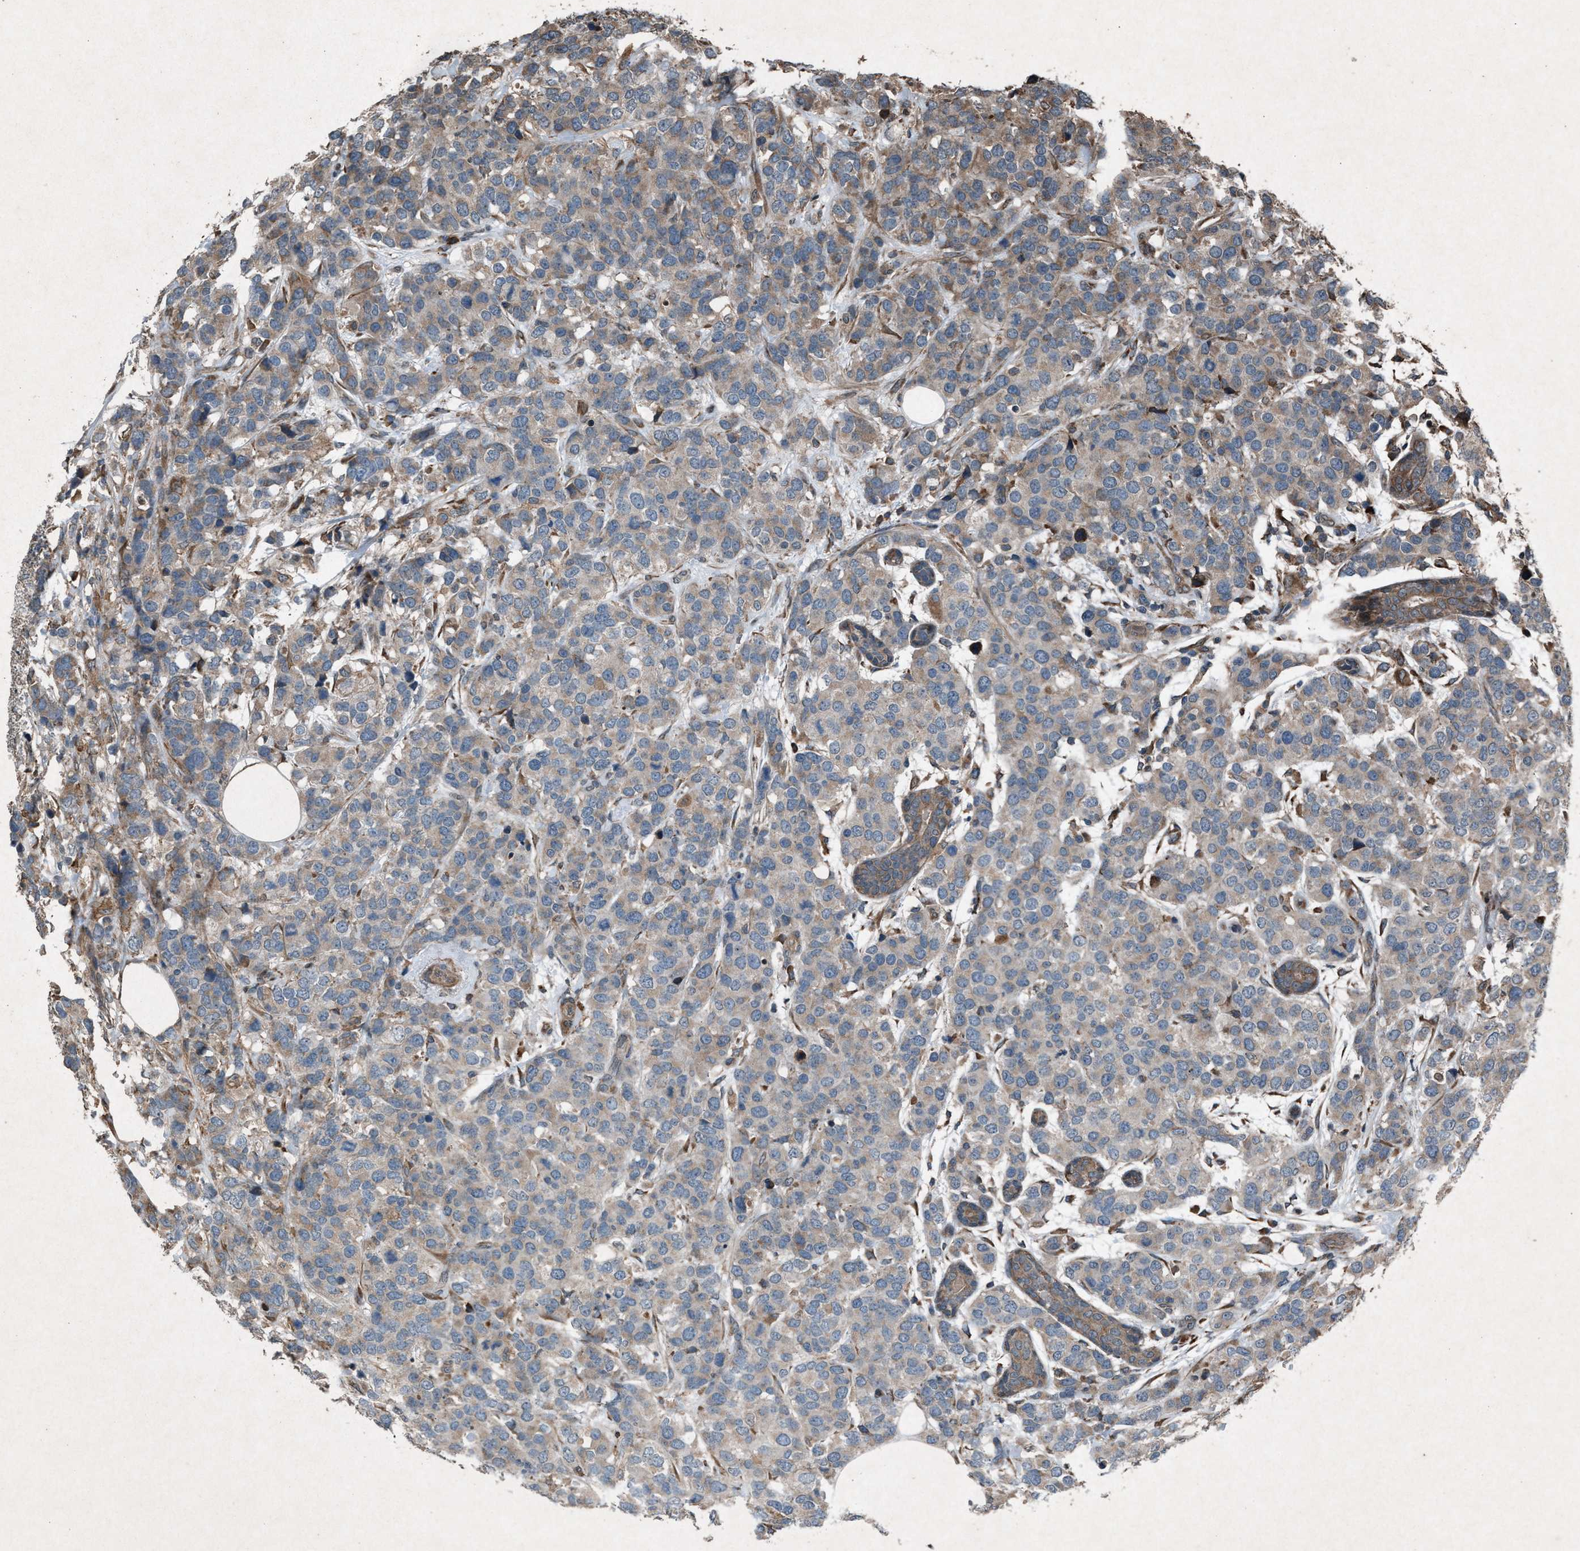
{"staining": {"intensity": "weak", "quantity": ">75%", "location": "cytoplasmic/membranous"}, "tissue": "breast cancer", "cell_type": "Tumor cells", "image_type": "cancer", "snomed": [{"axis": "morphology", "description": "Lobular carcinoma"}, {"axis": "topography", "description": "Breast"}], "caption": "This histopathology image displays breast lobular carcinoma stained with immunohistochemistry (IHC) to label a protein in brown. The cytoplasmic/membranous of tumor cells show weak positivity for the protein. Nuclei are counter-stained blue.", "gene": "CALR", "patient": {"sex": "female", "age": 59}}